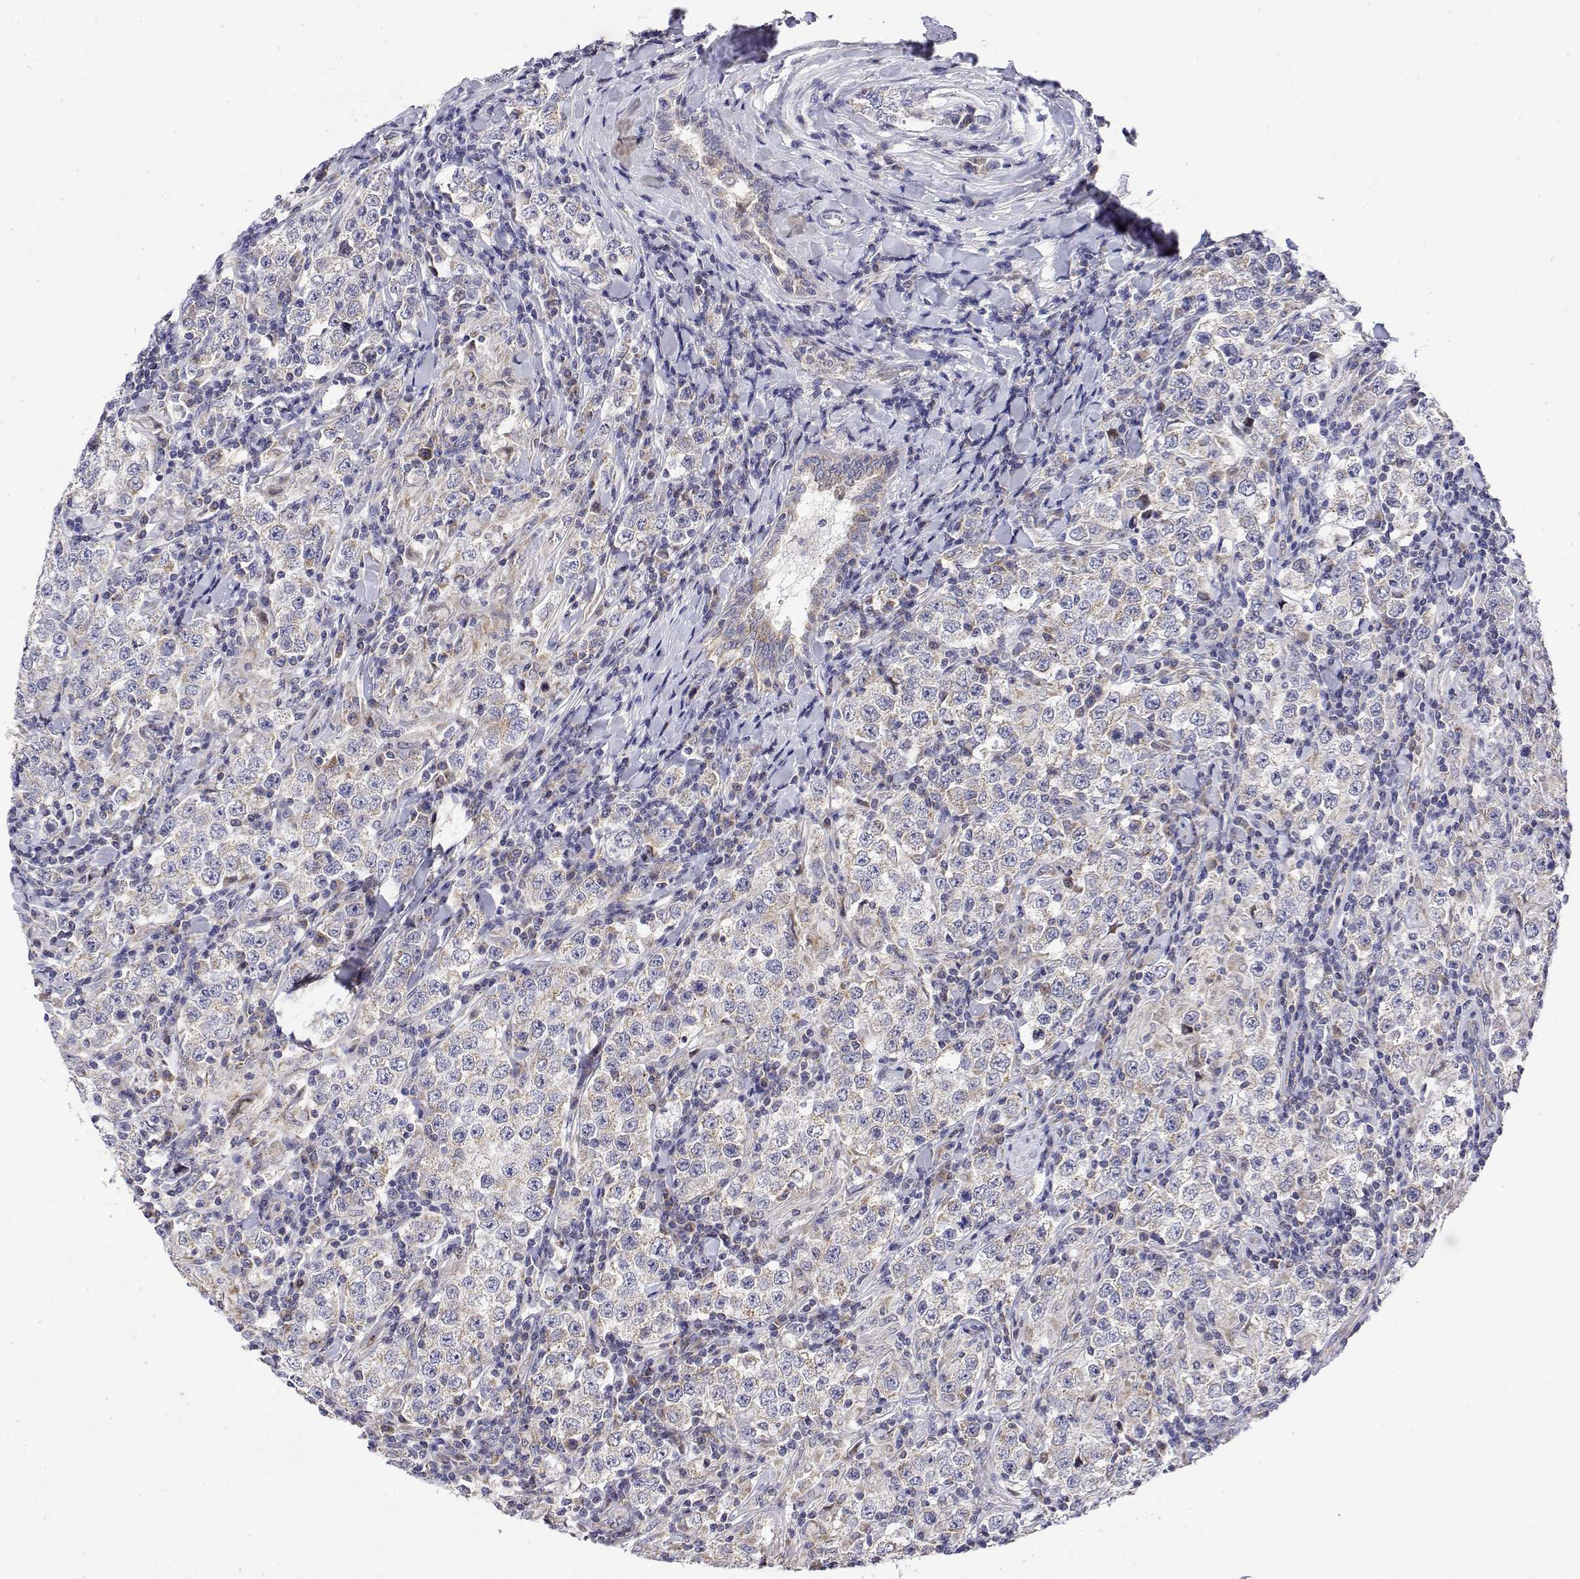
{"staining": {"intensity": "weak", "quantity": "25%-75%", "location": "cytoplasmic/membranous"}, "tissue": "testis cancer", "cell_type": "Tumor cells", "image_type": "cancer", "snomed": [{"axis": "morphology", "description": "Seminoma, NOS"}, {"axis": "morphology", "description": "Carcinoma, Embryonal, NOS"}, {"axis": "topography", "description": "Testis"}], "caption": "High-power microscopy captured an immunohistochemistry (IHC) image of testis cancer (embryonal carcinoma), revealing weak cytoplasmic/membranous staining in approximately 25%-75% of tumor cells.", "gene": "GADD45GIP1", "patient": {"sex": "male", "age": 41}}